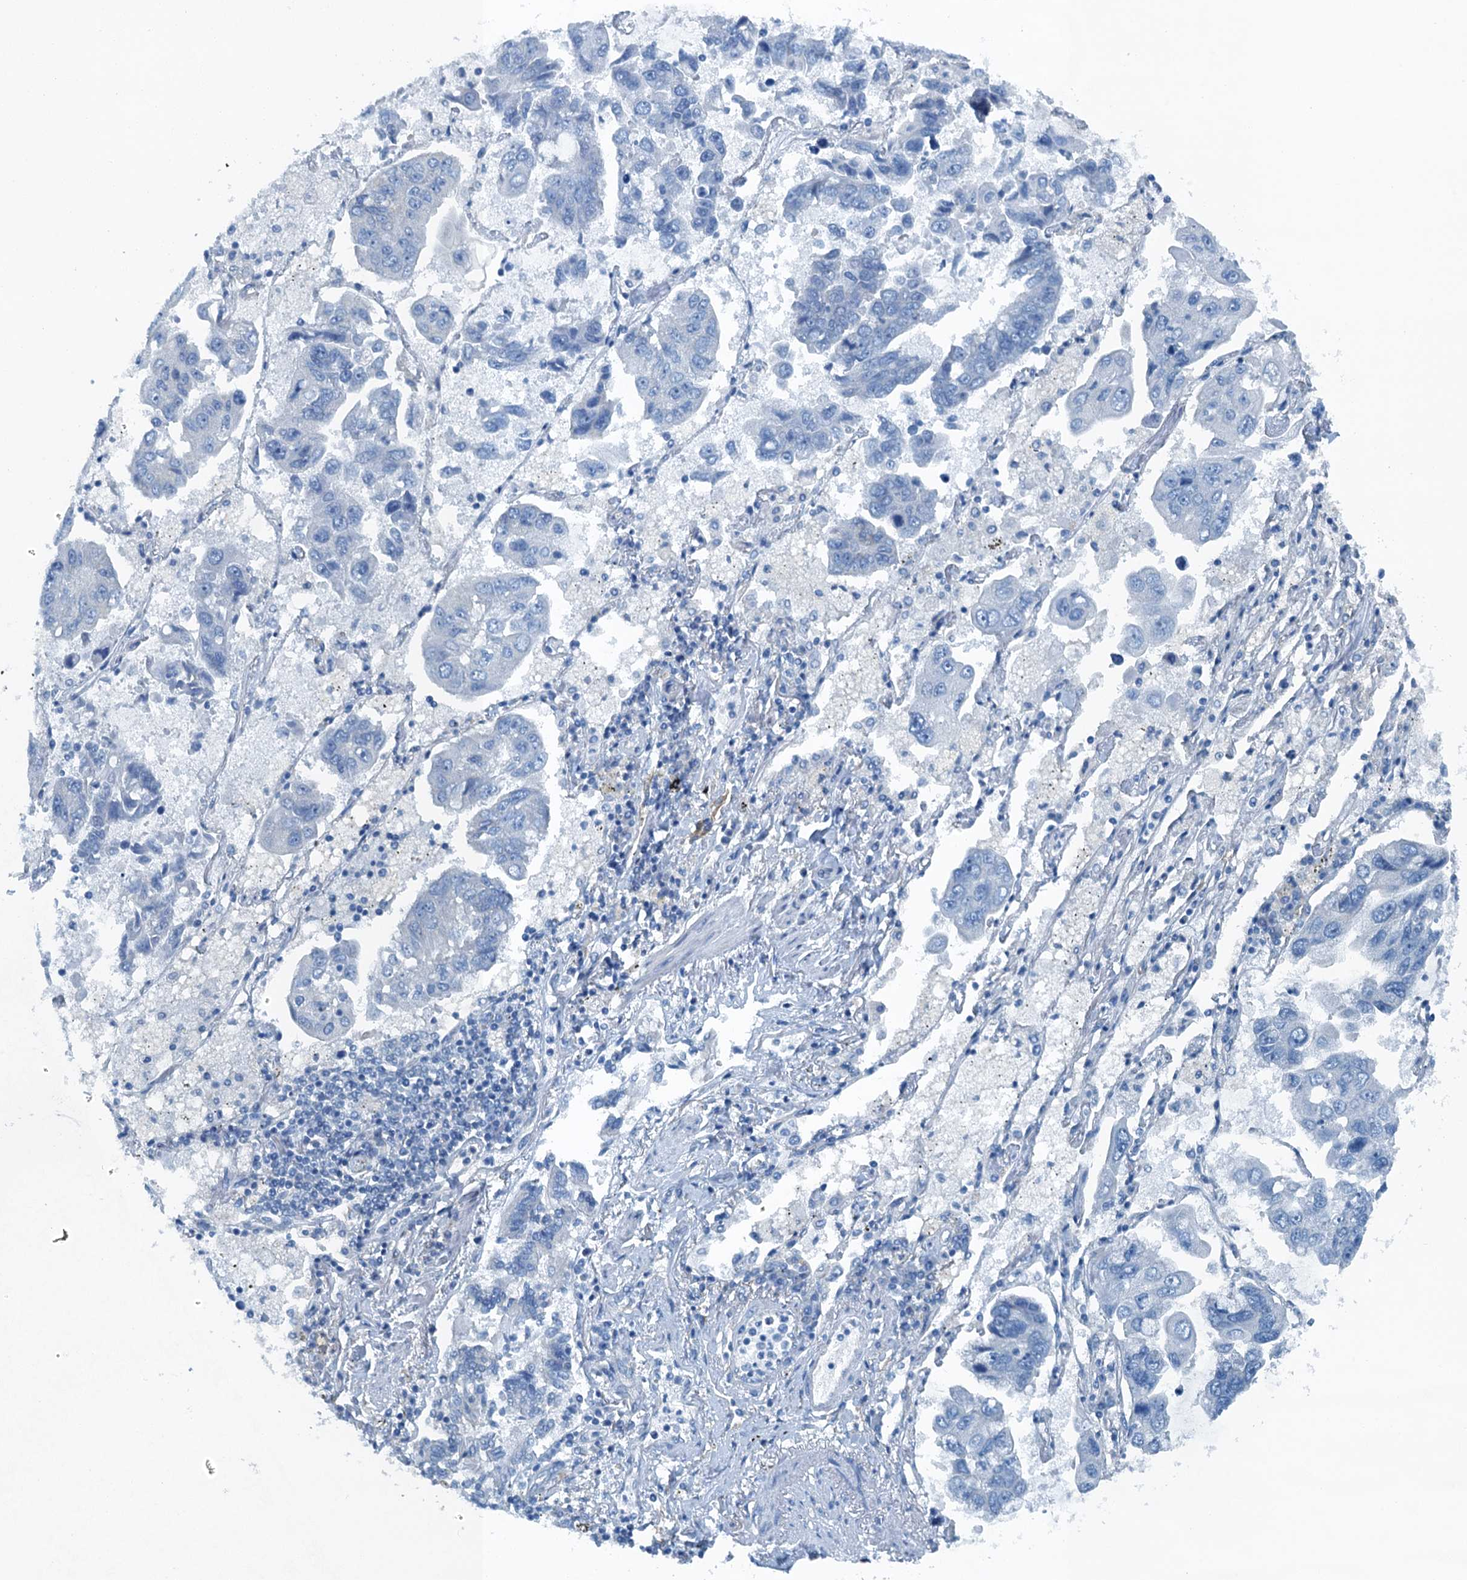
{"staining": {"intensity": "negative", "quantity": "none", "location": "none"}, "tissue": "lung cancer", "cell_type": "Tumor cells", "image_type": "cancer", "snomed": [{"axis": "morphology", "description": "Adenocarcinoma, NOS"}, {"axis": "topography", "description": "Lung"}], "caption": "This is a photomicrograph of IHC staining of lung cancer, which shows no expression in tumor cells.", "gene": "TMOD2", "patient": {"sex": "male", "age": 64}}